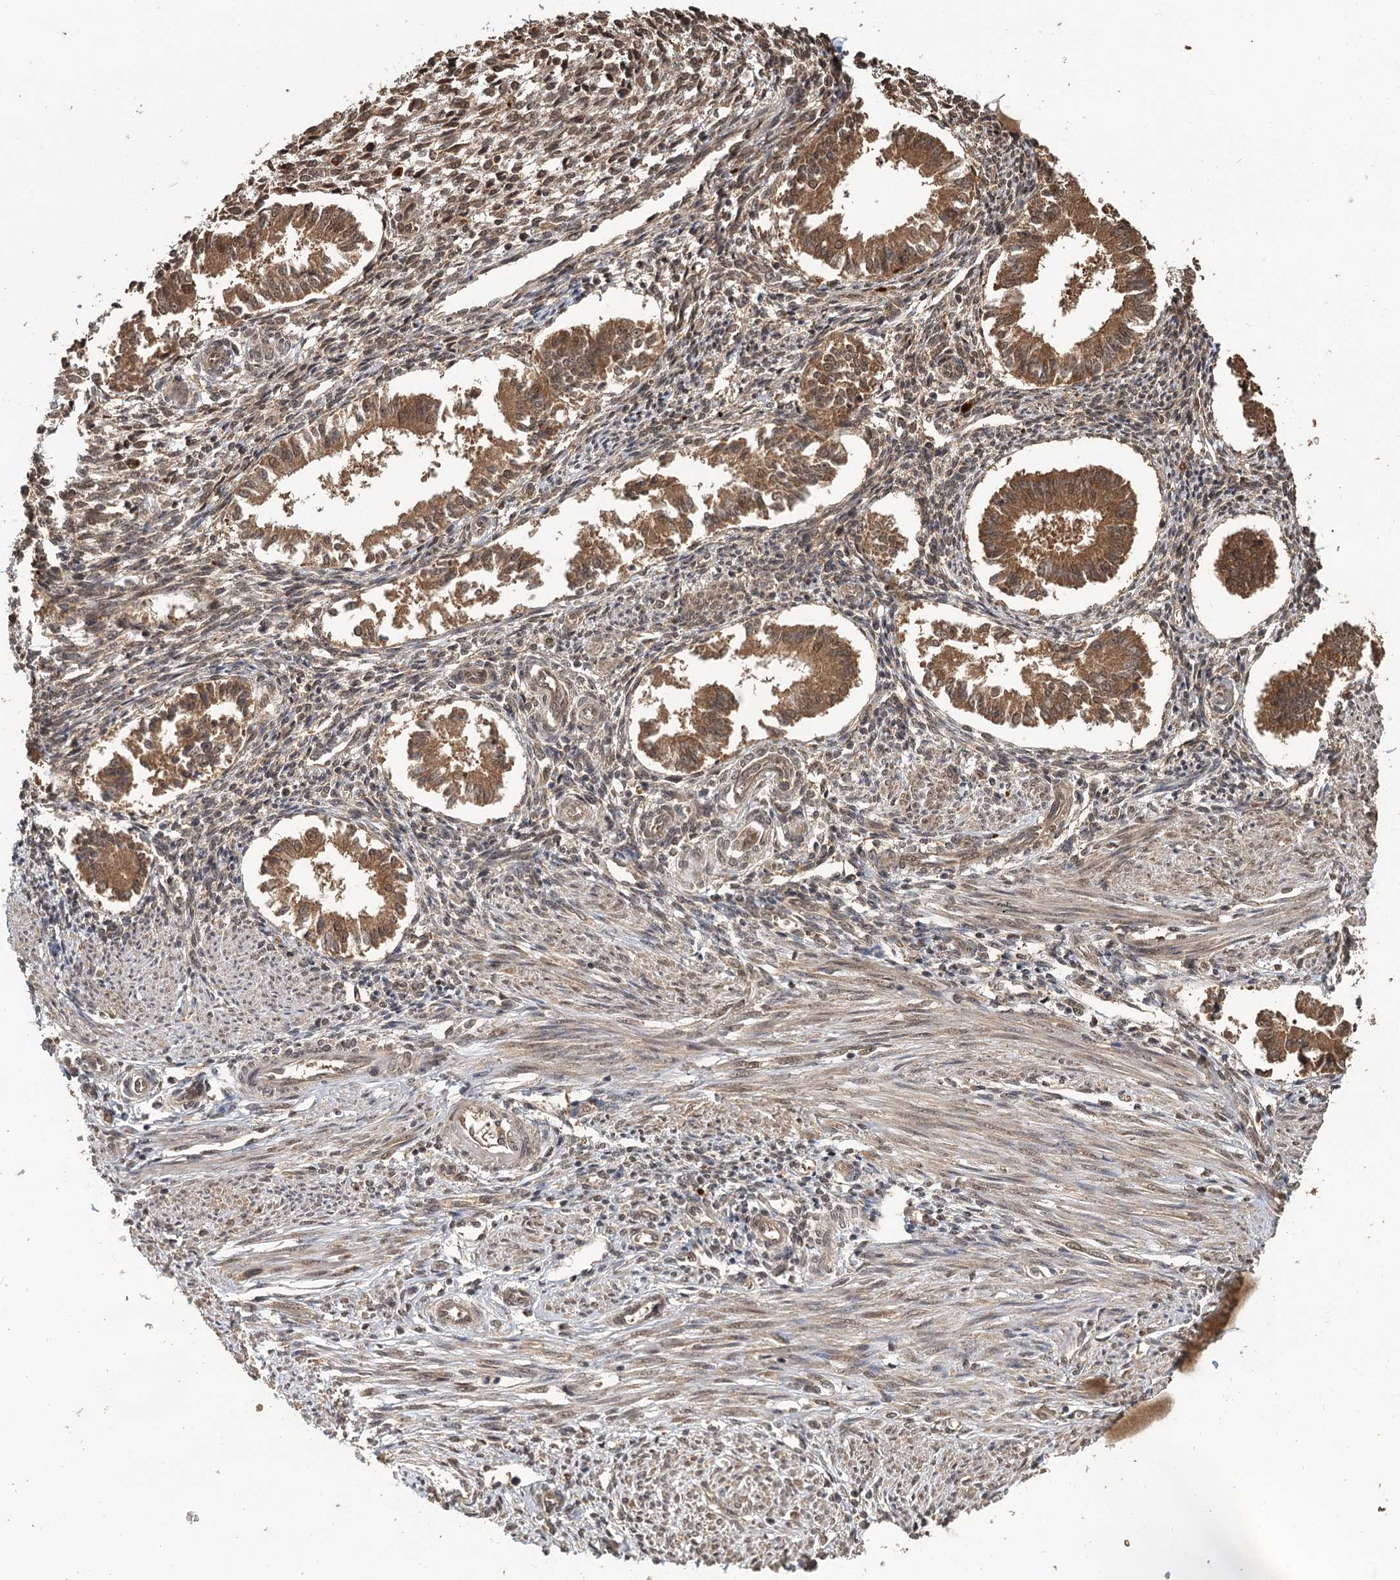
{"staining": {"intensity": "moderate", "quantity": "<25%", "location": "cytoplasmic/membranous"}, "tissue": "endometrium", "cell_type": "Cells in endometrial stroma", "image_type": "normal", "snomed": [{"axis": "morphology", "description": "Normal tissue, NOS"}, {"axis": "topography", "description": "Uterus"}, {"axis": "topography", "description": "Endometrium"}], "caption": "This micrograph shows IHC staining of benign endometrium, with low moderate cytoplasmic/membranous expression in approximately <25% of cells in endometrial stroma.", "gene": "N6AMT1", "patient": {"sex": "female", "age": 48}}